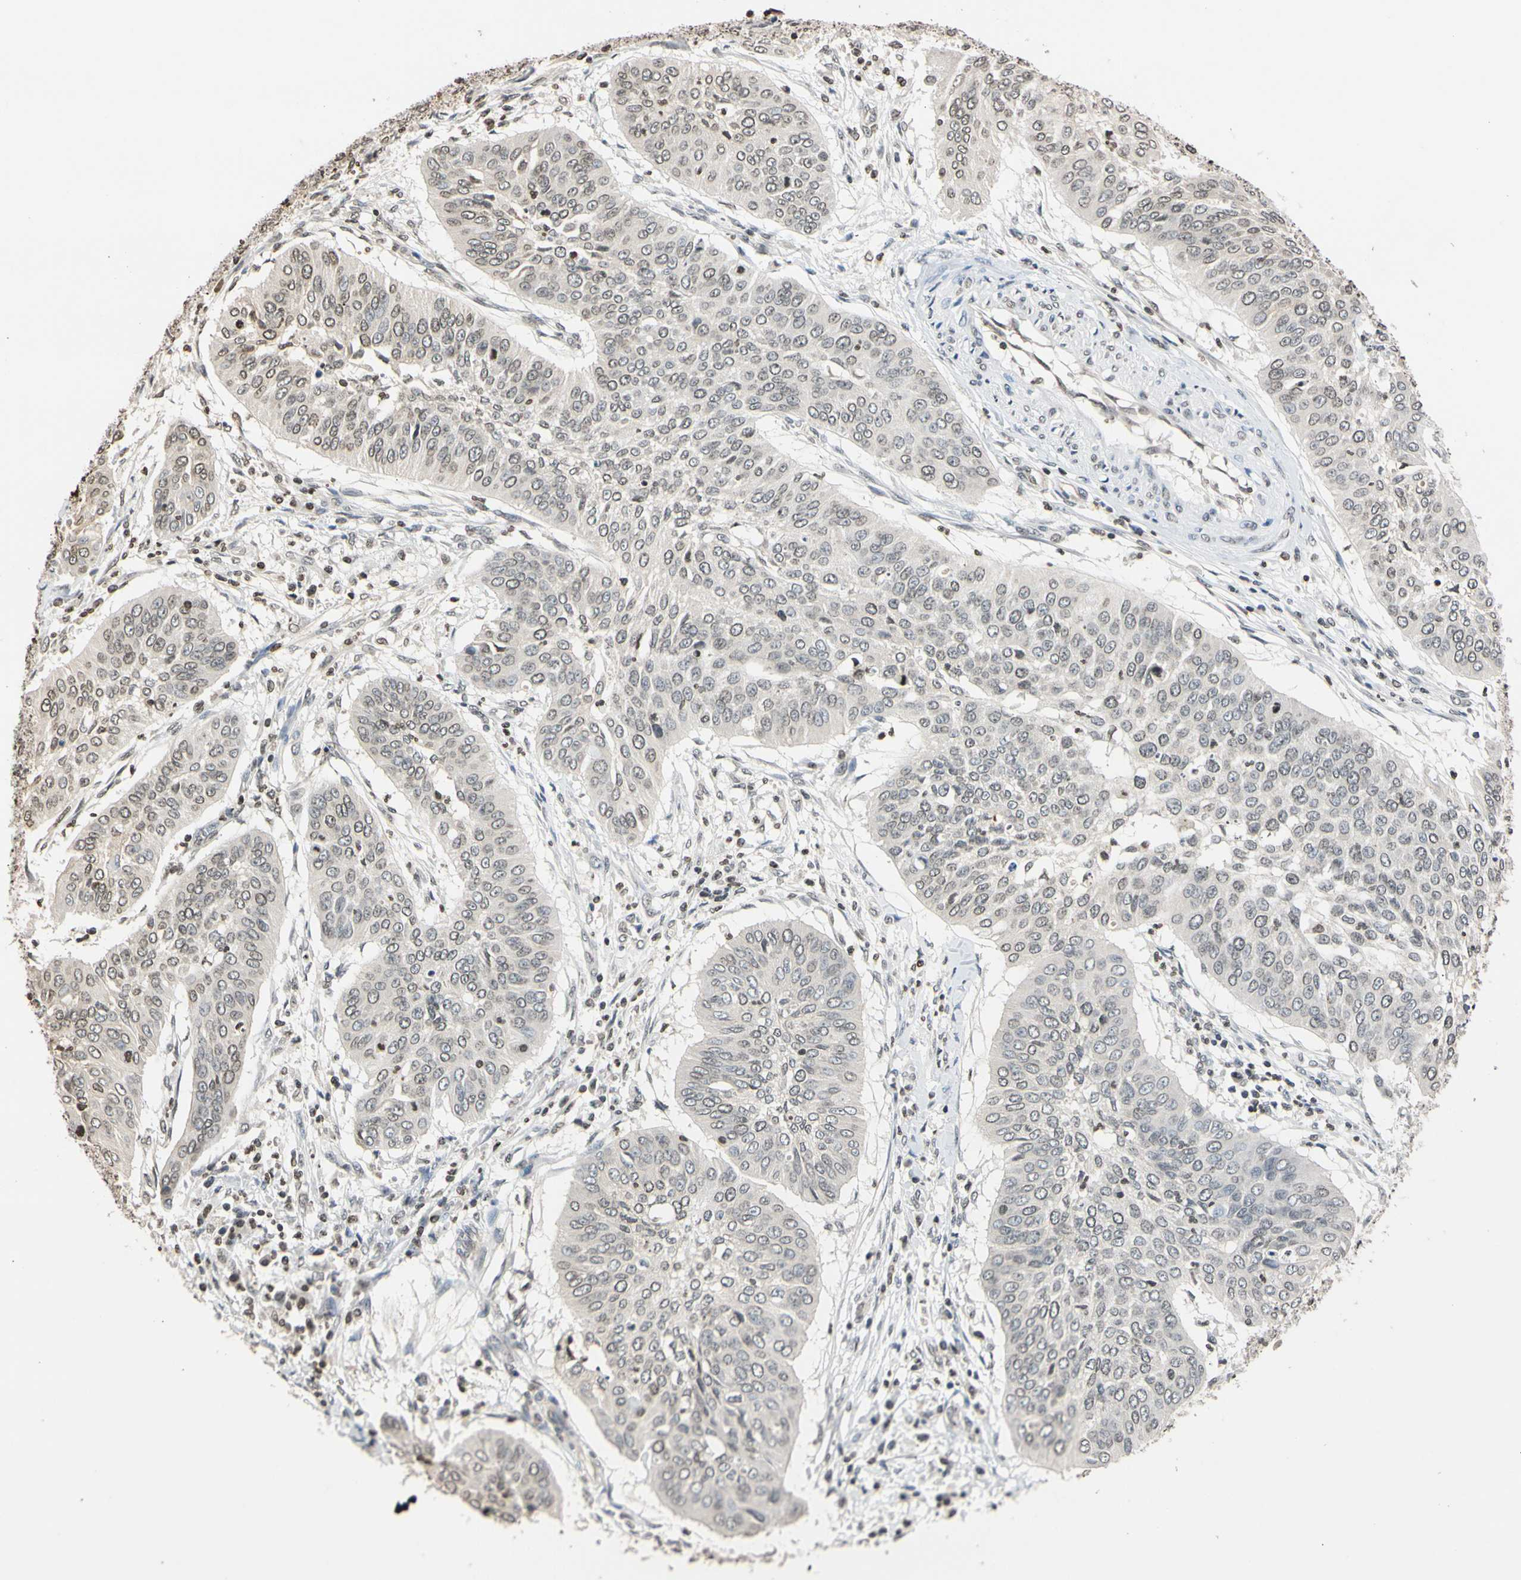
{"staining": {"intensity": "weak", "quantity": ">75%", "location": "cytoplasmic/membranous"}, "tissue": "cervical cancer", "cell_type": "Tumor cells", "image_type": "cancer", "snomed": [{"axis": "morphology", "description": "Normal tissue, NOS"}, {"axis": "morphology", "description": "Squamous cell carcinoma, NOS"}, {"axis": "topography", "description": "Cervix"}], "caption": "Immunohistochemical staining of human squamous cell carcinoma (cervical) displays low levels of weak cytoplasmic/membranous staining in about >75% of tumor cells. (DAB = brown stain, brightfield microscopy at high magnification).", "gene": "GPX4", "patient": {"sex": "female", "age": 39}}